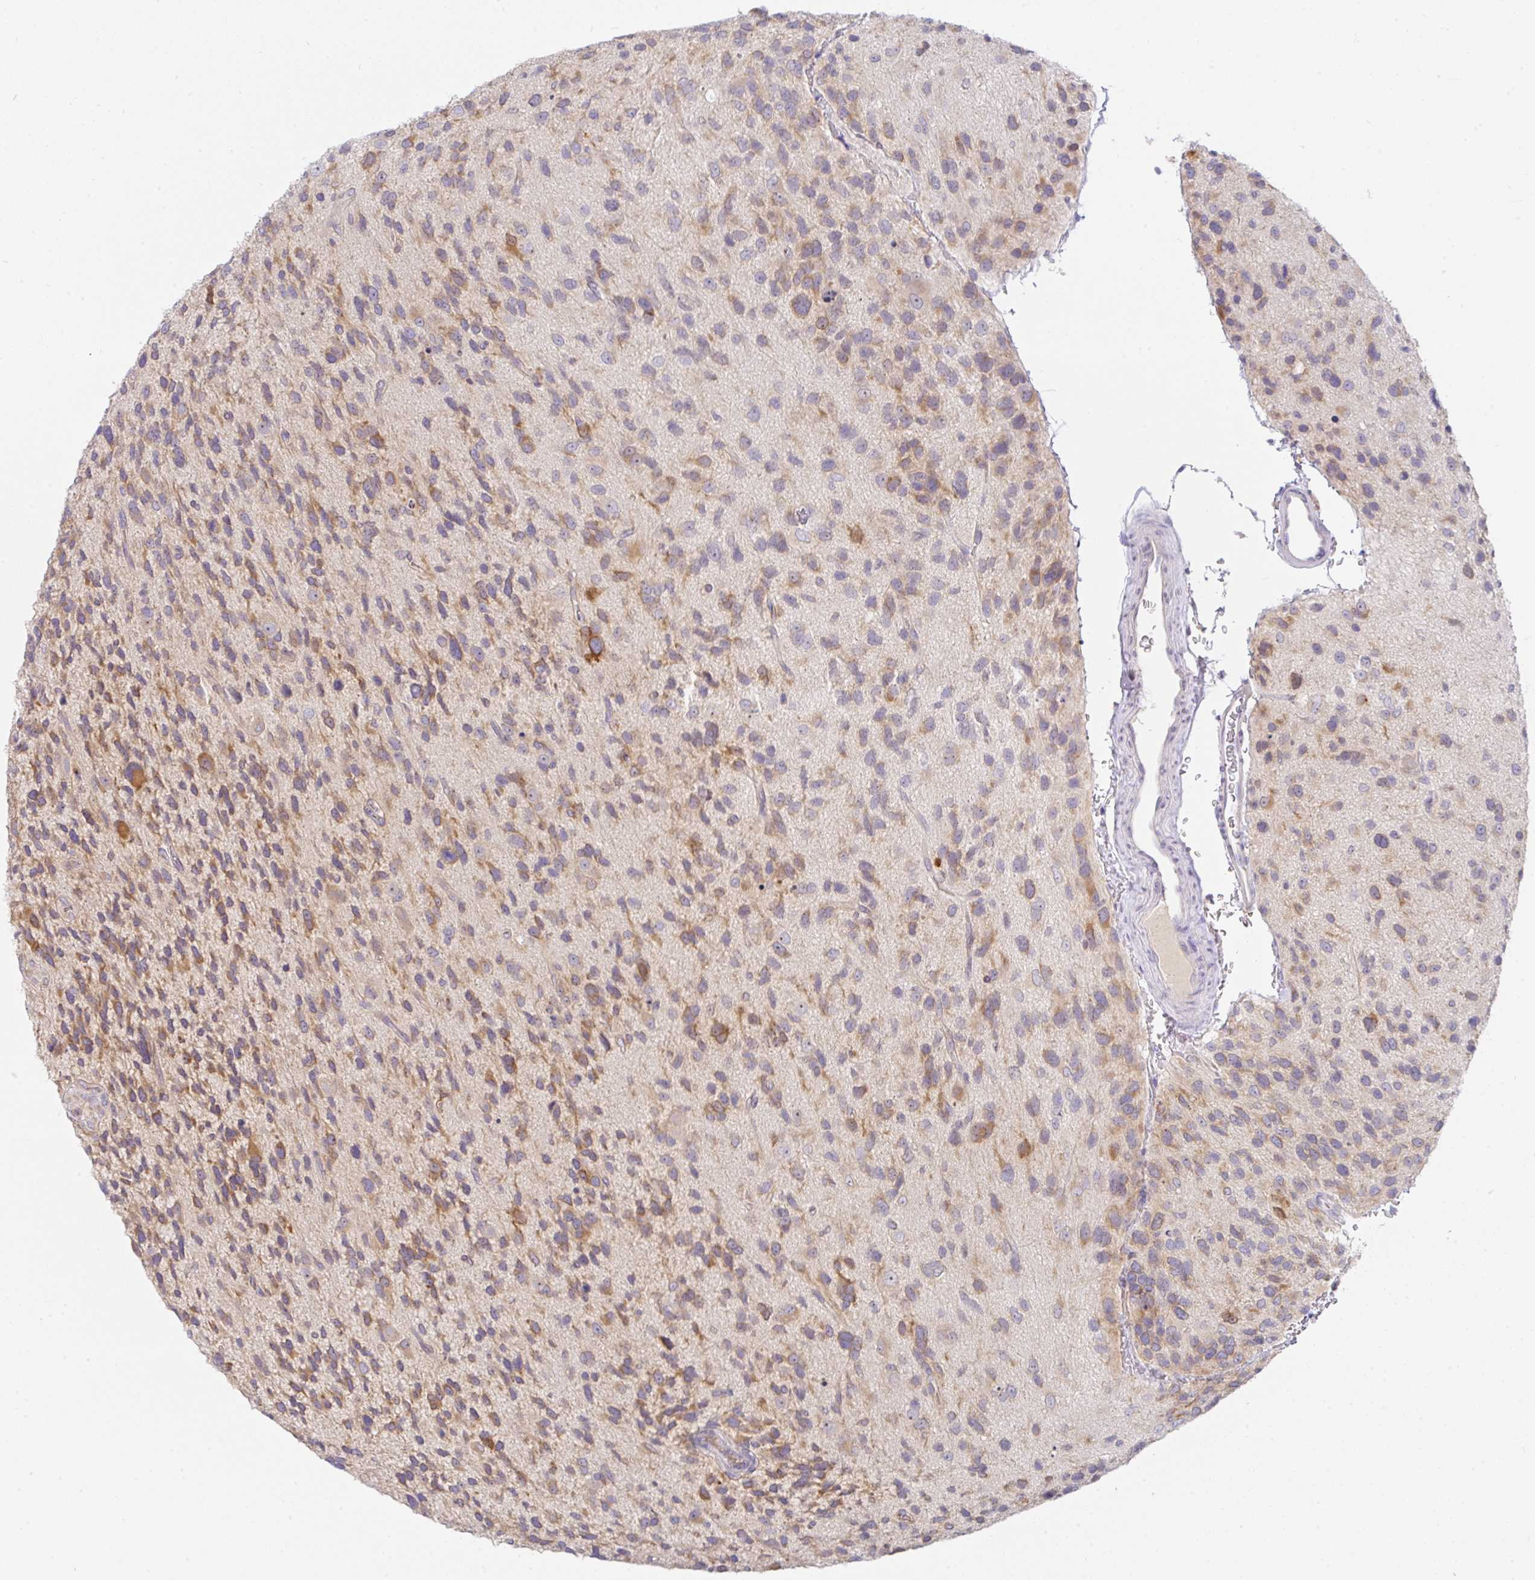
{"staining": {"intensity": "moderate", "quantity": ">75%", "location": "cytoplasmic/membranous"}, "tissue": "glioma", "cell_type": "Tumor cells", "image_type": "cancer", "snomed": [{"axis": "morphology", "description": "Glioma, malignant, High grade"}, {"axis": "topography", "description": "Brain"}], "caption": "Immunohistochemistry (IHC) of human malignant glioma (high-grade) displays medium levels of moderate cytoplasmic/membranous expression in approximately >75% of tumor cells. (DAB (3,3'-diaminobenzidine) IHC with brightfield microscopy, high magnification).", "gene": "DERL2", "patient": {"sex": "female", "age": 58}}